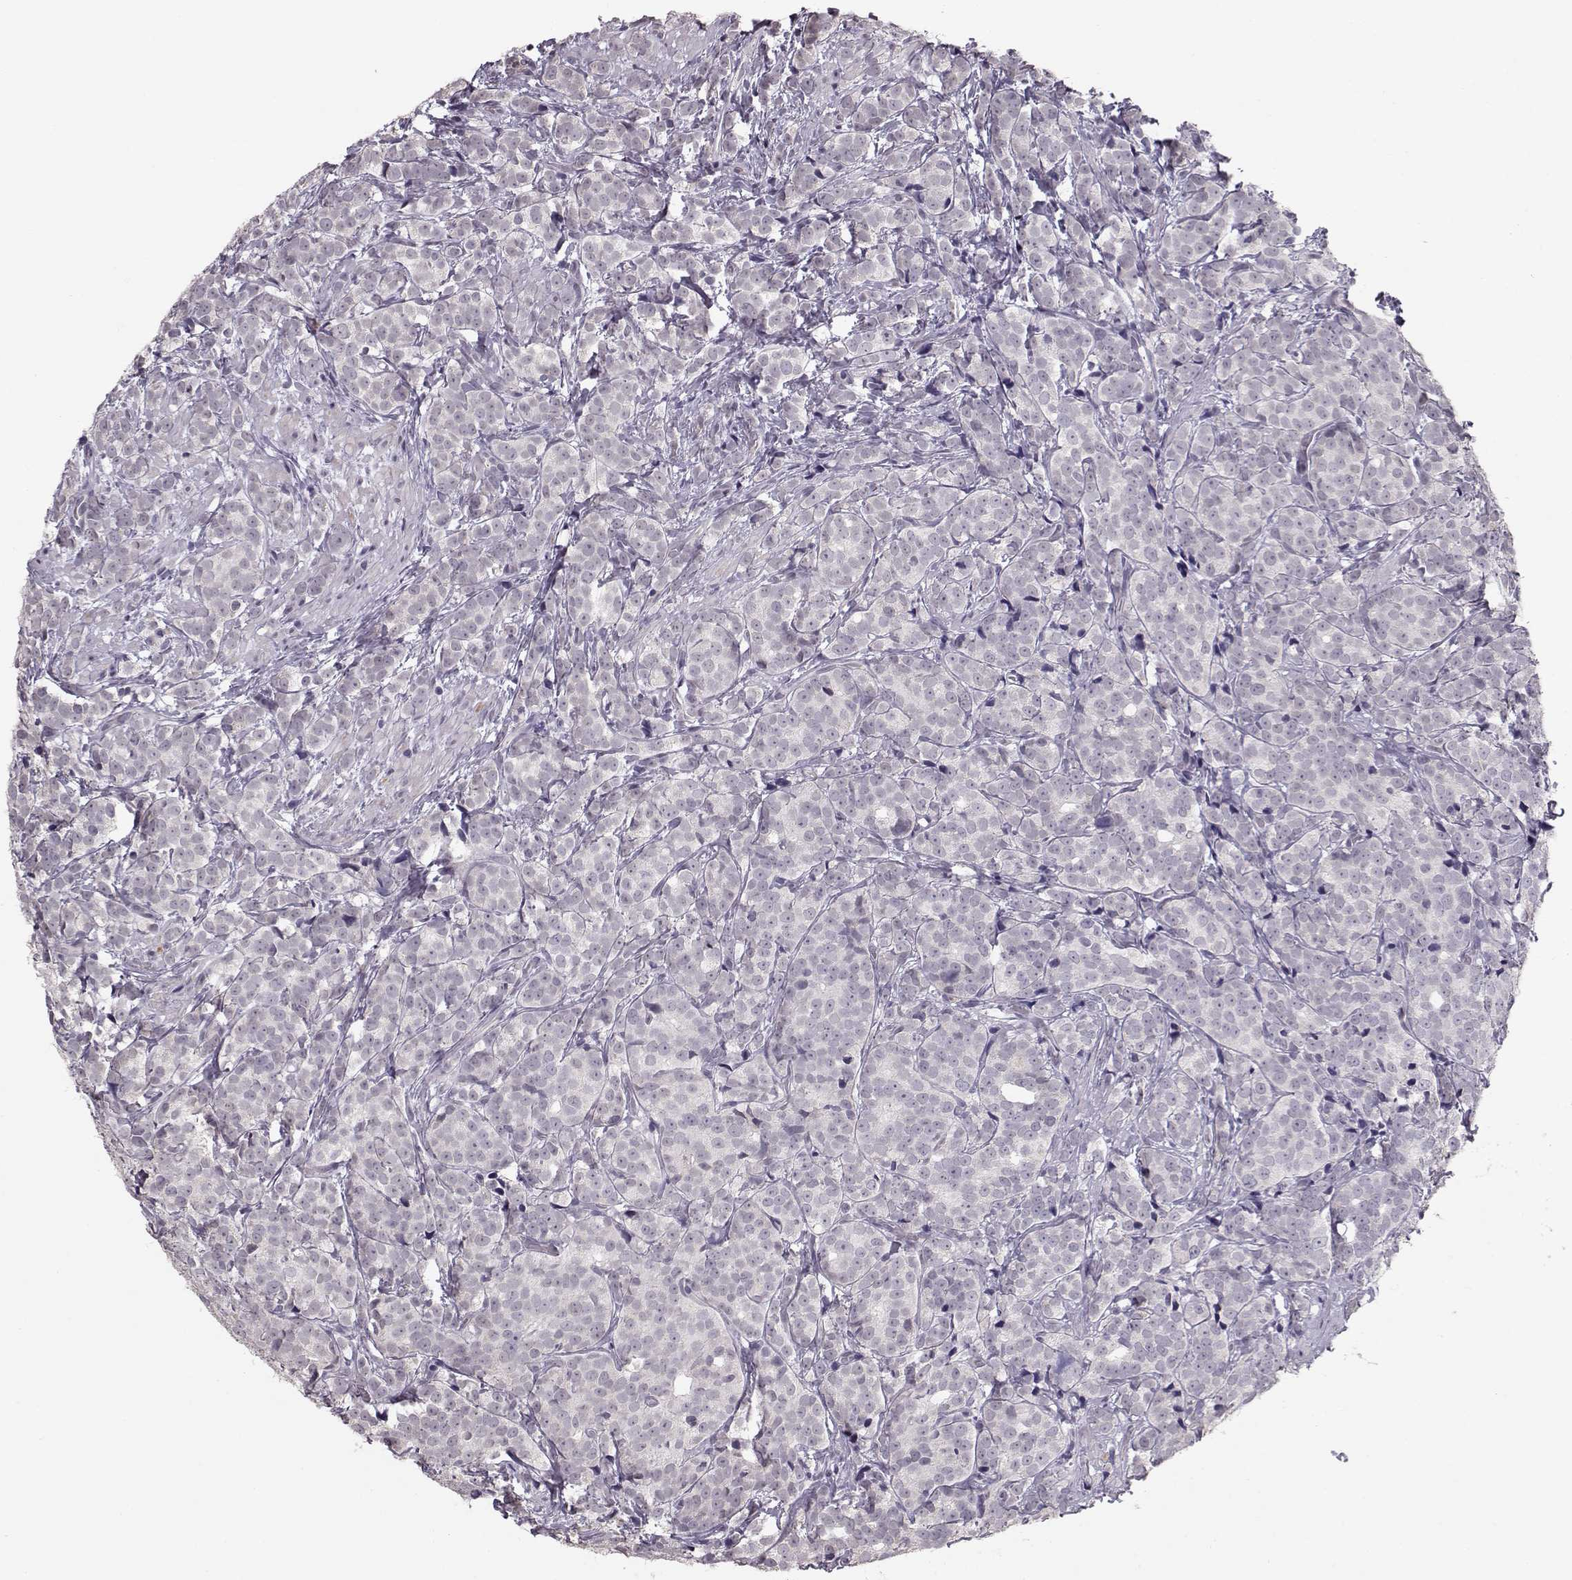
{"staining": {"intensity": "negative", "quantity": "none", "location": "none"}, "tissue": "prostate cancer", "cell_type": "Tumor cells", "image_type": "cancer", "snomed": [{"axis": "morphology", "description": "Adenocarcinoma, High grade"}, {"axis": "topography", "description": "Prostate"}], "caption": "Immunohistochemistry of human prostate cancer shows no expression in tumor cells.", "gene": "POU1F1", "patient": {"sex": "male", "age": 53}}